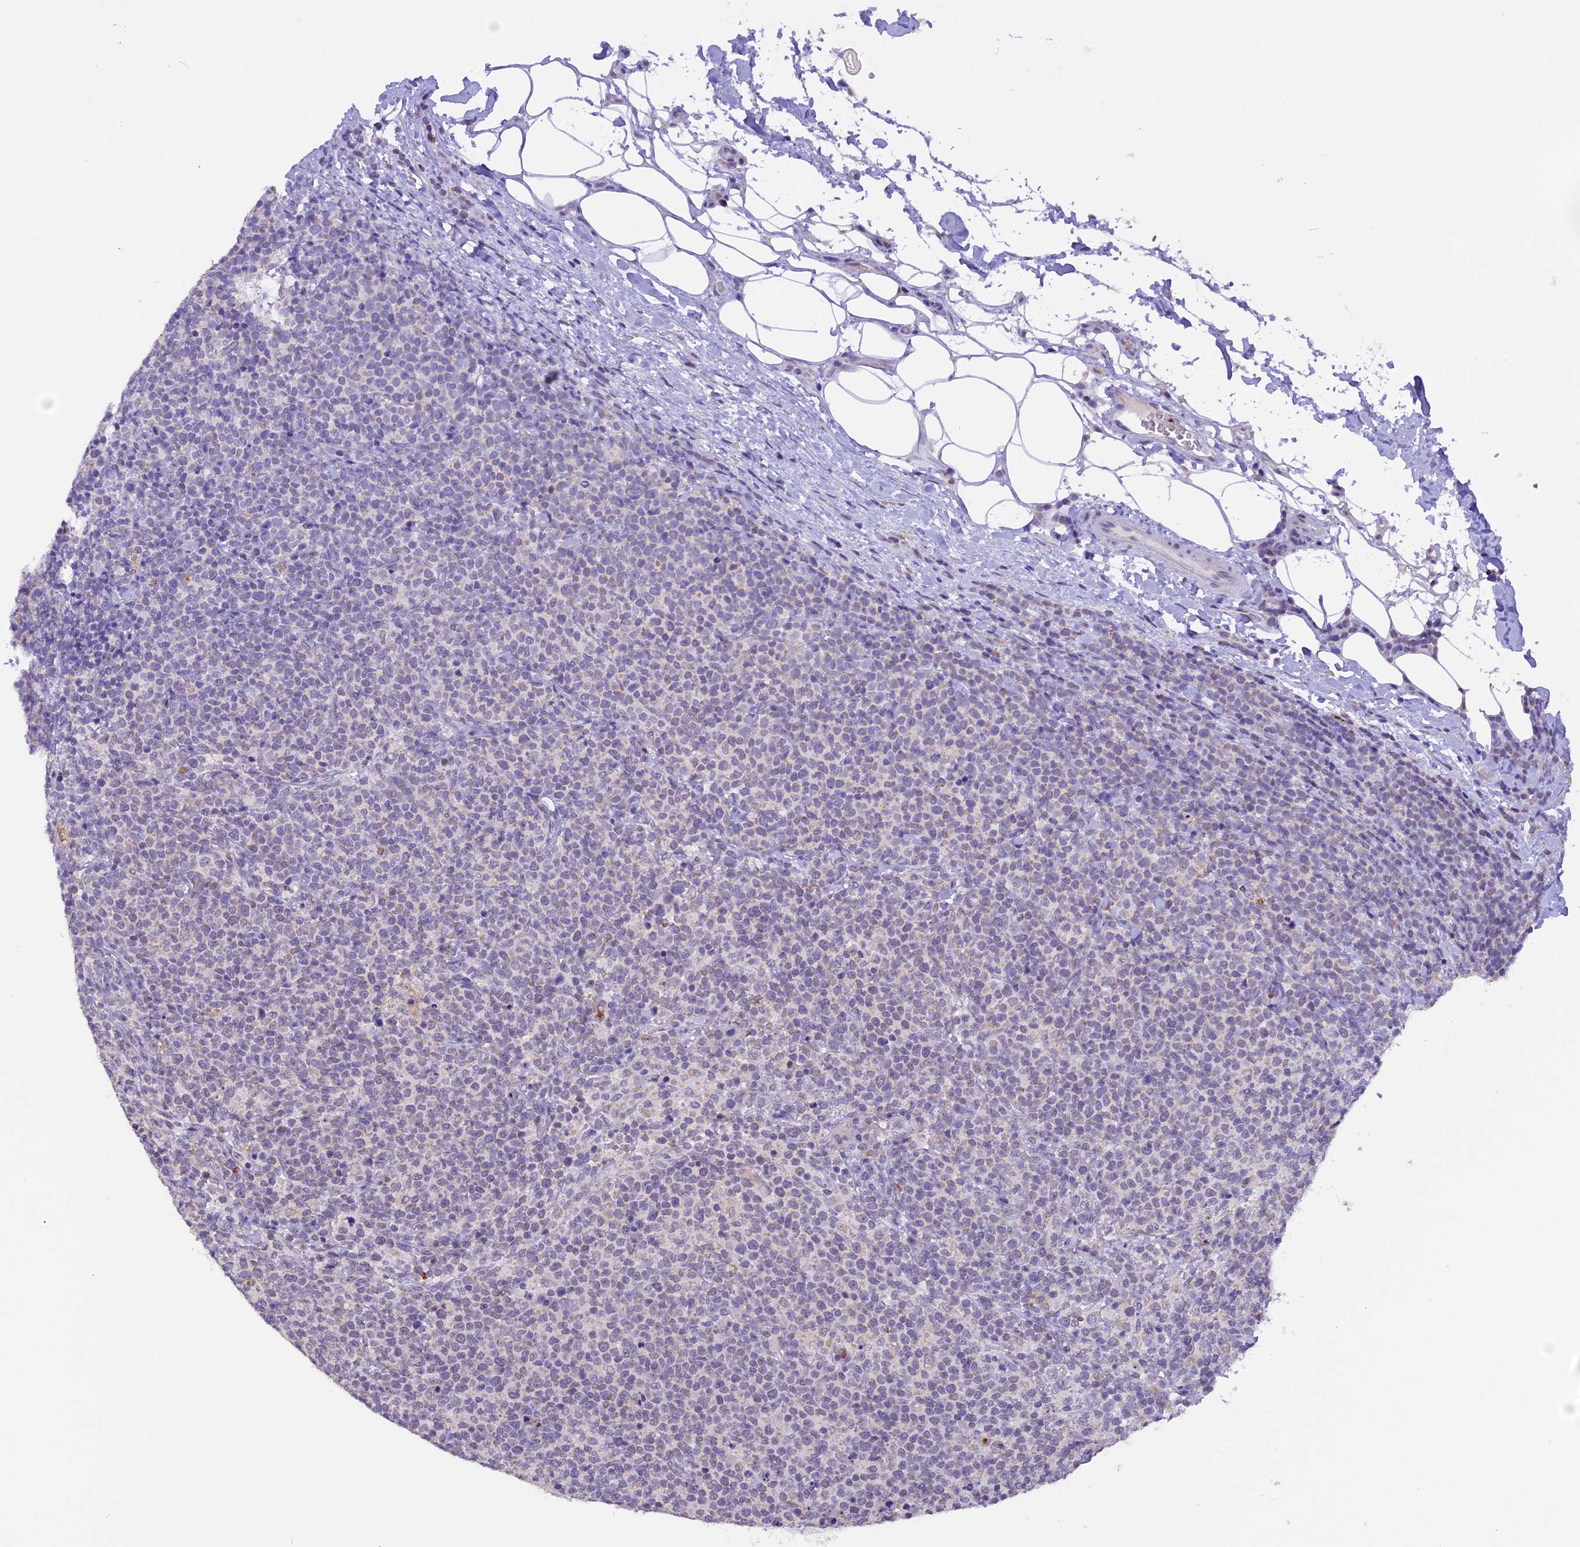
{"staining": {"intensity": "negative", "quantity": "none", "location": "none"}, "tissue": "lymphoma", "cell_type": "Tumor cells", "image_type": "cancer", "snomed": [{"axis": "morphology", "description": "Malignant lymphoma, non-Hodgkin's type, High grade"}, {"axis": "topography", "description": "Lymph node"}], "caption": "The immunohistochemistry image has no significant staining in tumor cells of lymphoma tissue.", "gene": "AHSP", "patient": {"sex": "male", "age": 61}}